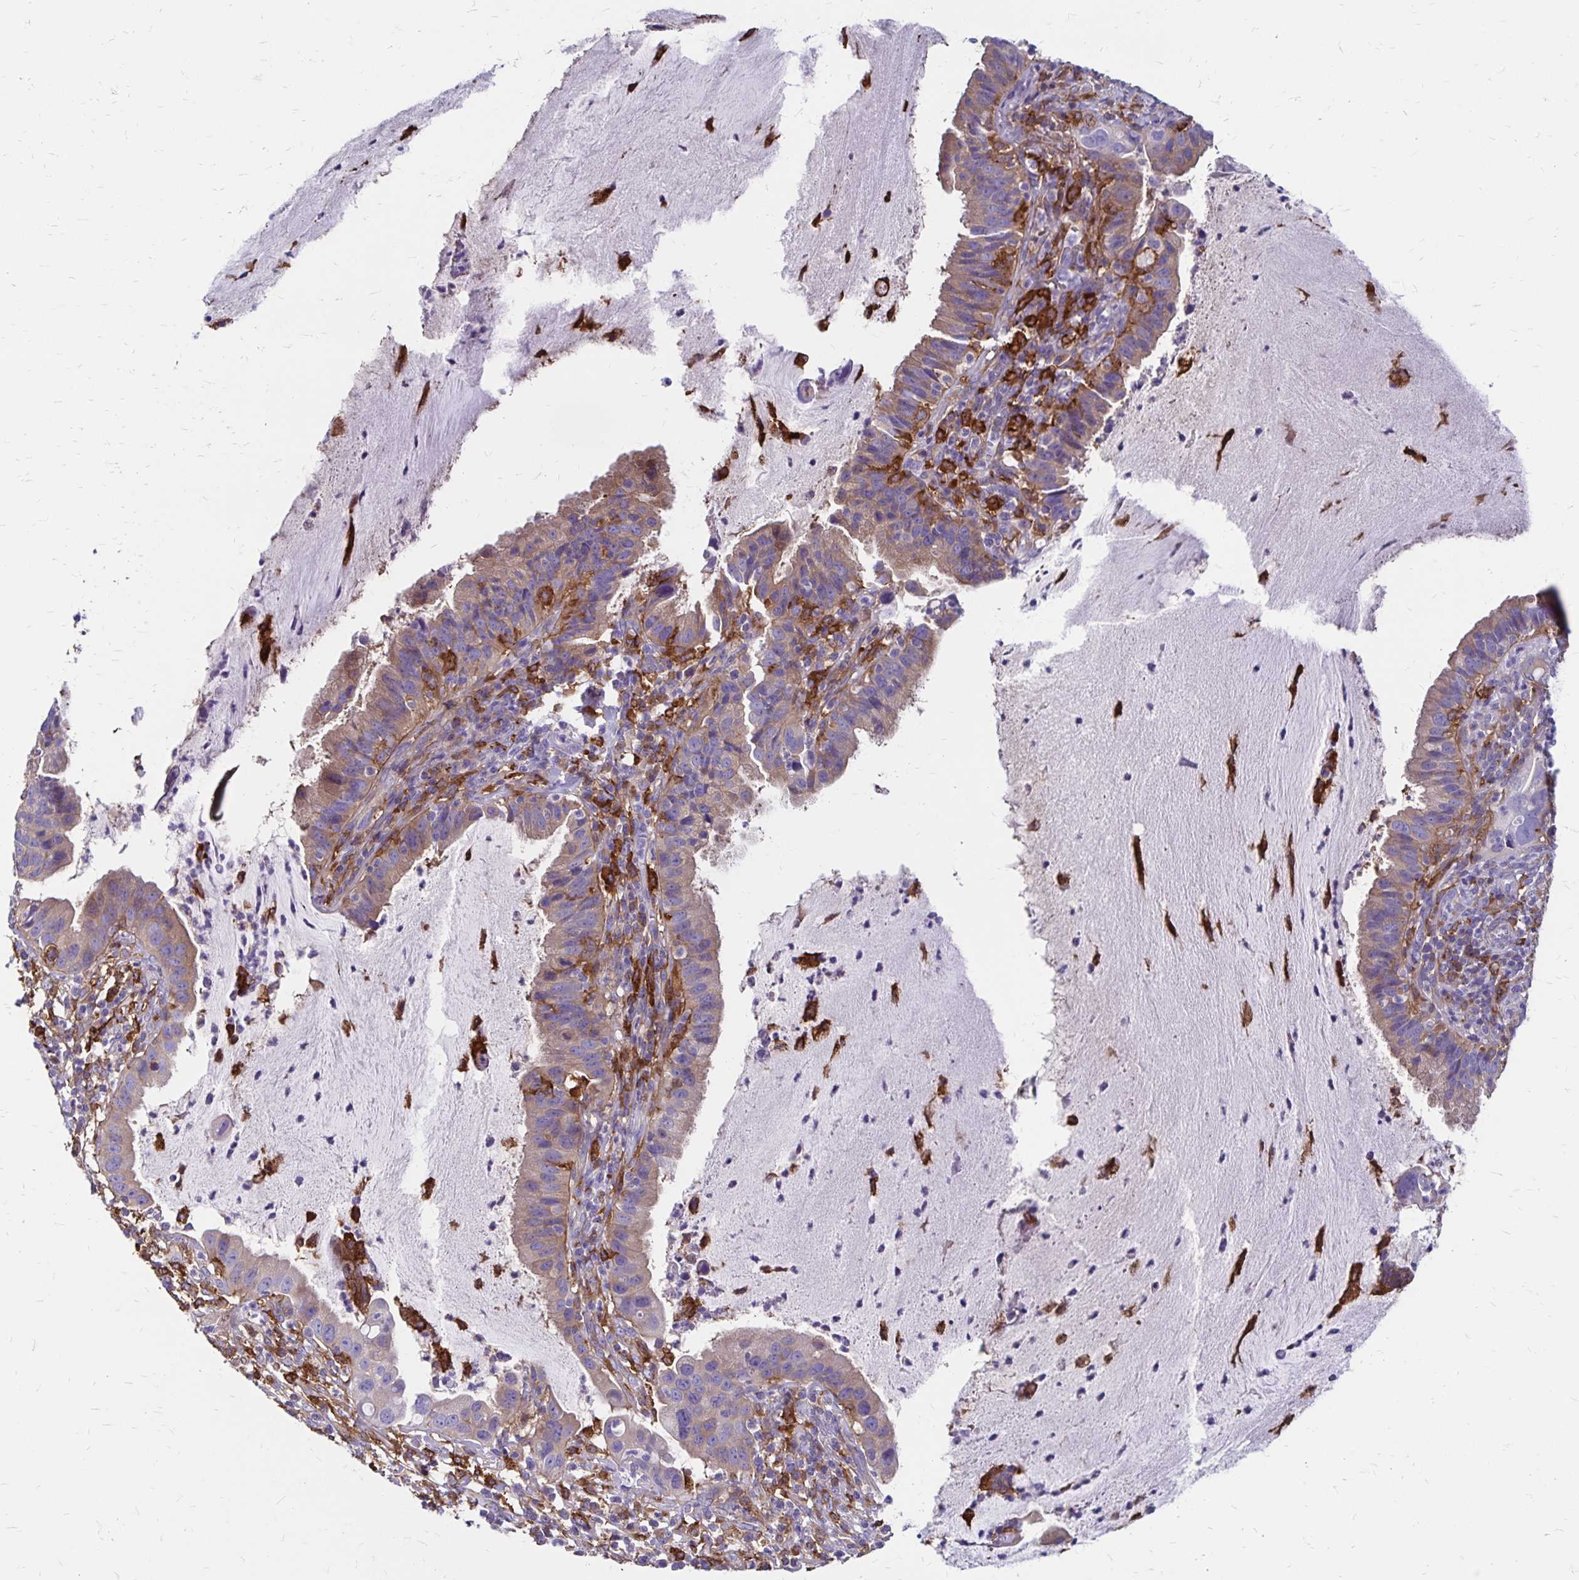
{"staining": {"intensity": "weak", "quantity": ">75%", "location": "cytoplasmic/membranous"}, "tissue": "cervical cancer", "cell_type": "Tumor cells", "image_type": "cancer", "snomed": [{"axis": "morphology", "description": "Adenocarcinoma, NOS"}, {"axis": "topography", "description": "Cervix"}], "caption": "A micrograph of human cervical cancer (adenocarcinoma) stained for a protein demonstrates weak cytoplasmic/membranous brown staining in tumor cells.", "gene": "TNS3", "patient": {"sex": "female", "age": 34}}